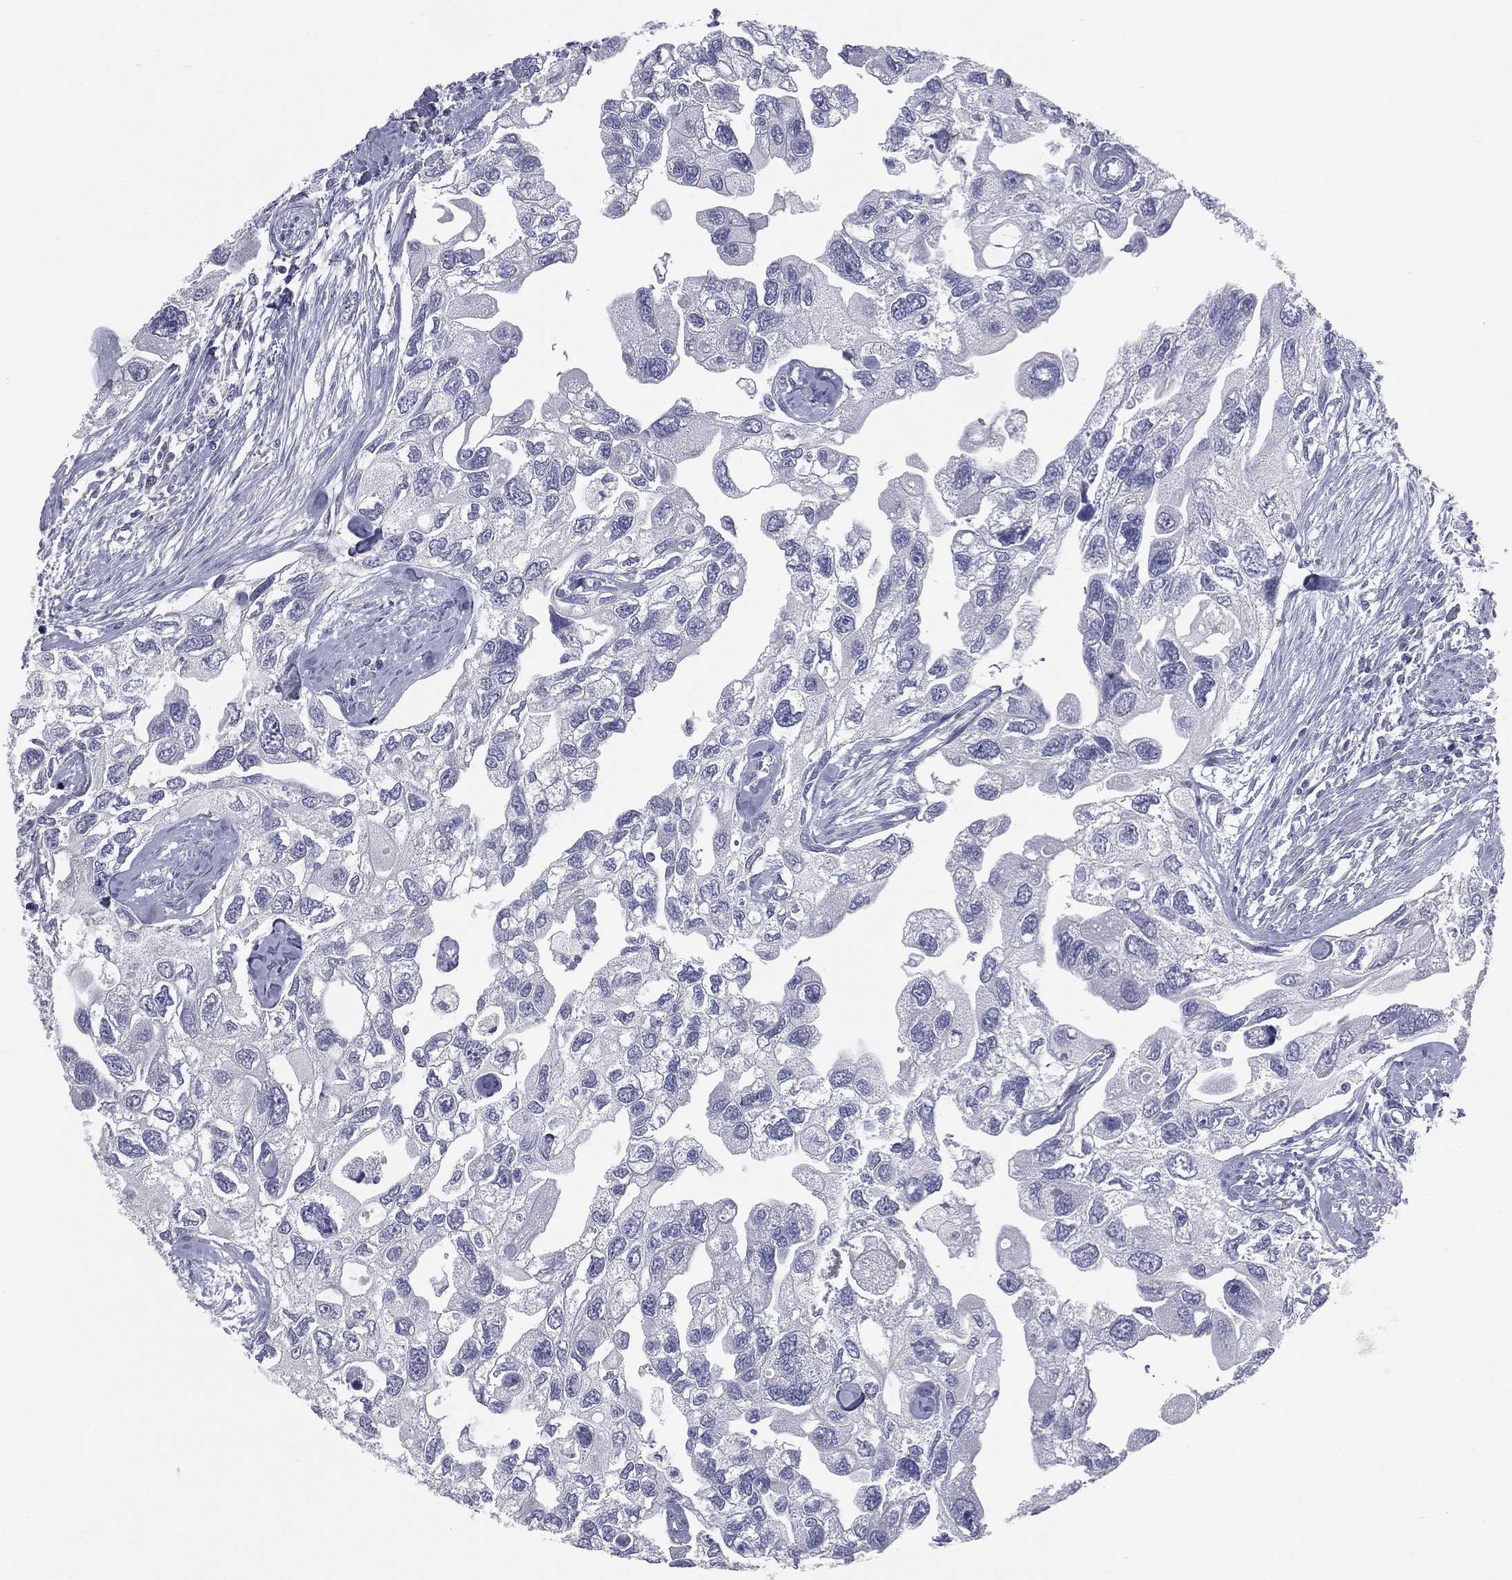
{"staining": {"intensity": "negative", "quantity": "none", "location": "none"}, "tissue": "urothelial cancer", "cell_type": "Tumor cells", "image_type": "cancer", "snomed": [{"axis": "morphology", "description": "Urothelial carcinoma, High grade"}, {"axis": "topography", "description": "Urinary bladder"}], "caption": "Immunohistochemistry image of neoplastic tissue: urothelial cancer stained with DAB (3,3'-diaminobenzidine) exhibits no significant protein staining in tumor cells. The staining was performed using DAB to visualize the protein expression in brown, while the nuclei were stained in blue with hematoxylin (Magnification: 20x).", "gene": "STK31", "patient": {"sex": "male", "age": 59}}